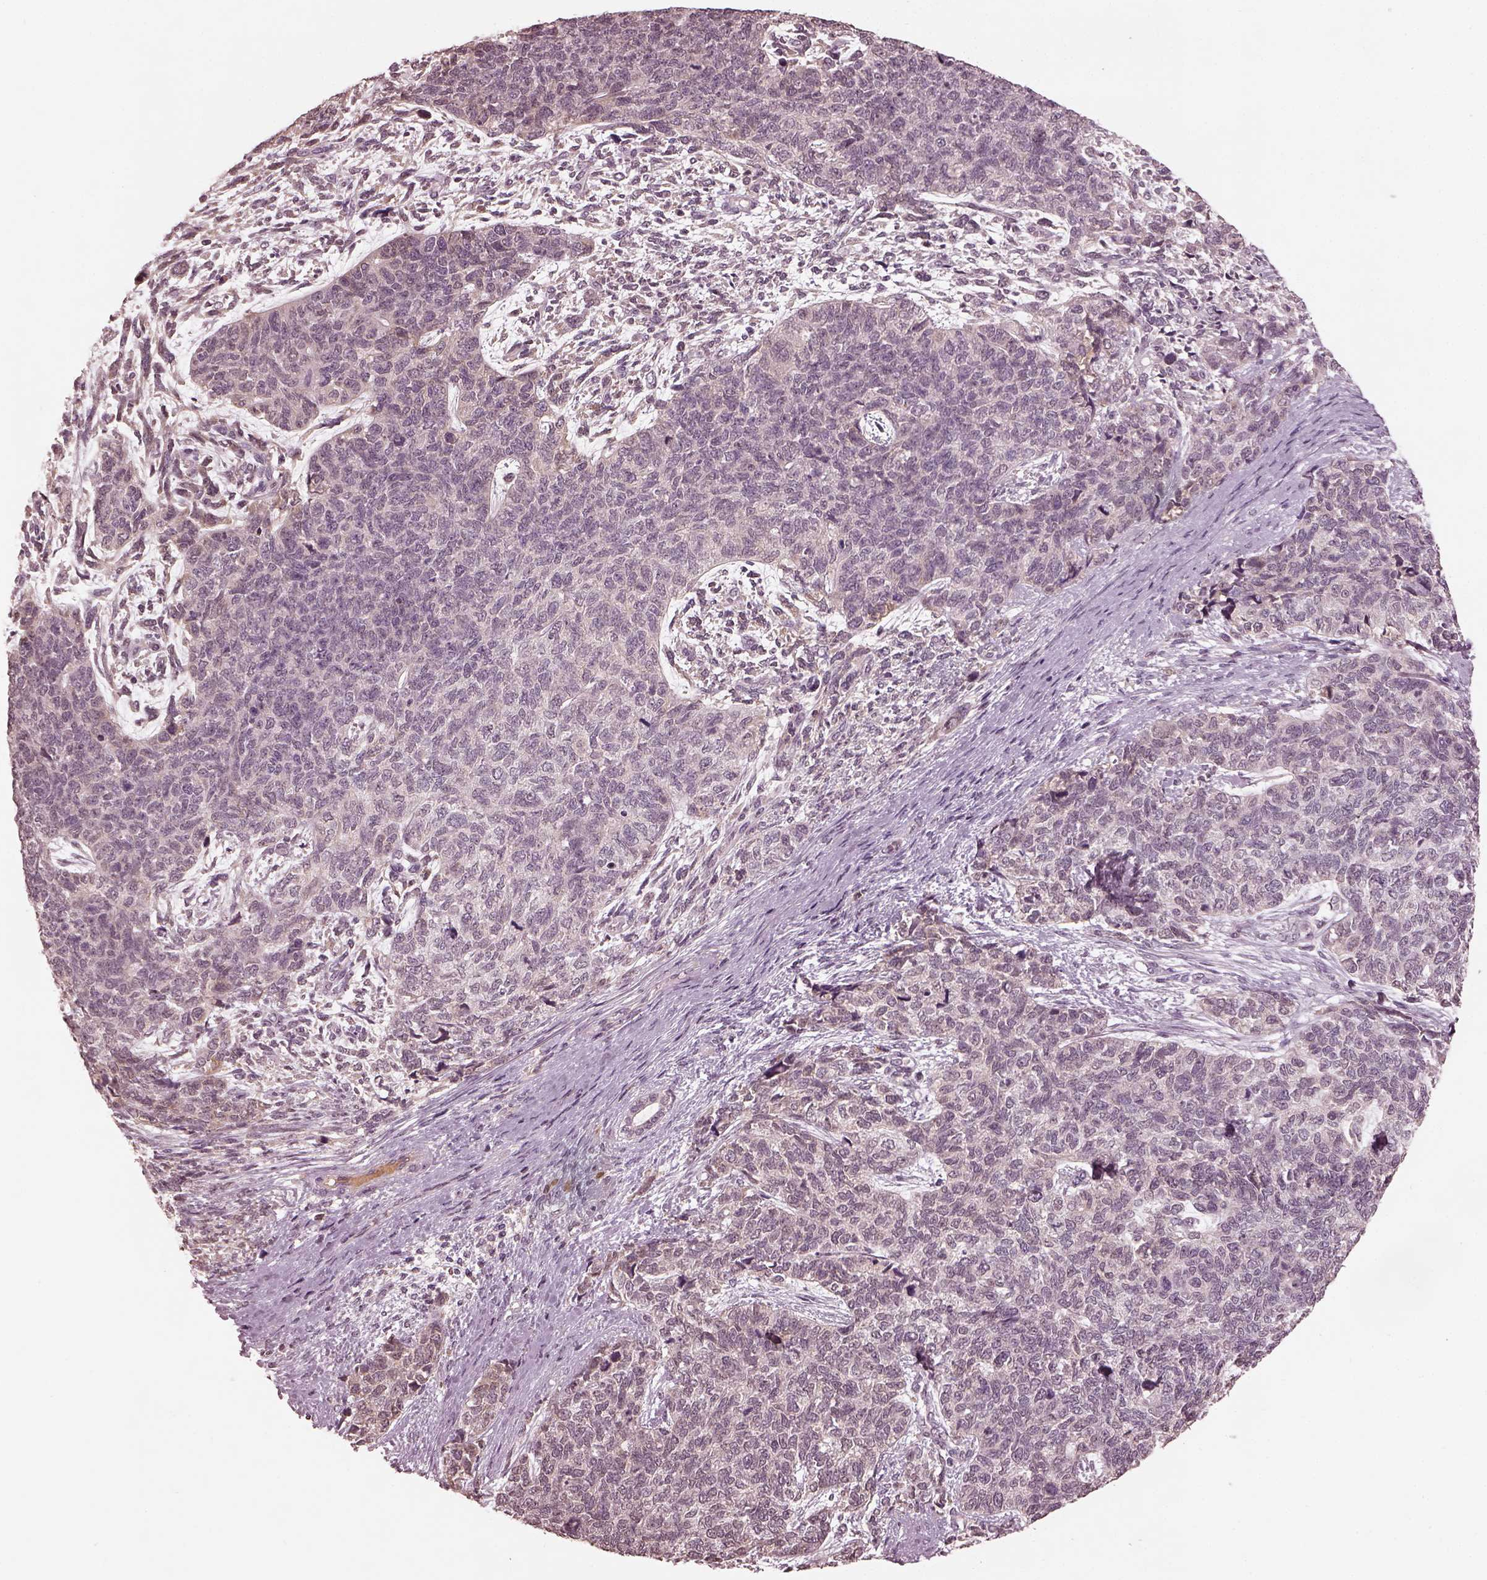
{"staining": {"intensity": "negative", "quantity": "none", "location": "none"}, "tissue": "cervical cancer", "cell_type": "Tumor cells", "image_type": "cancer", "snomed": [{"axis": "morphology", "description": "Squamous cell carcinoma, NOS"}, {"axis": "topography", "description": "Cervix"}], "caption": "Human squamous cell carcinoma (cervical) stained for a protein using immunohistochemistry (IHC) reveals no positivity in tumor cells.", "gene": "CALR3", "patient": {"sex": "female", "age": 63}}